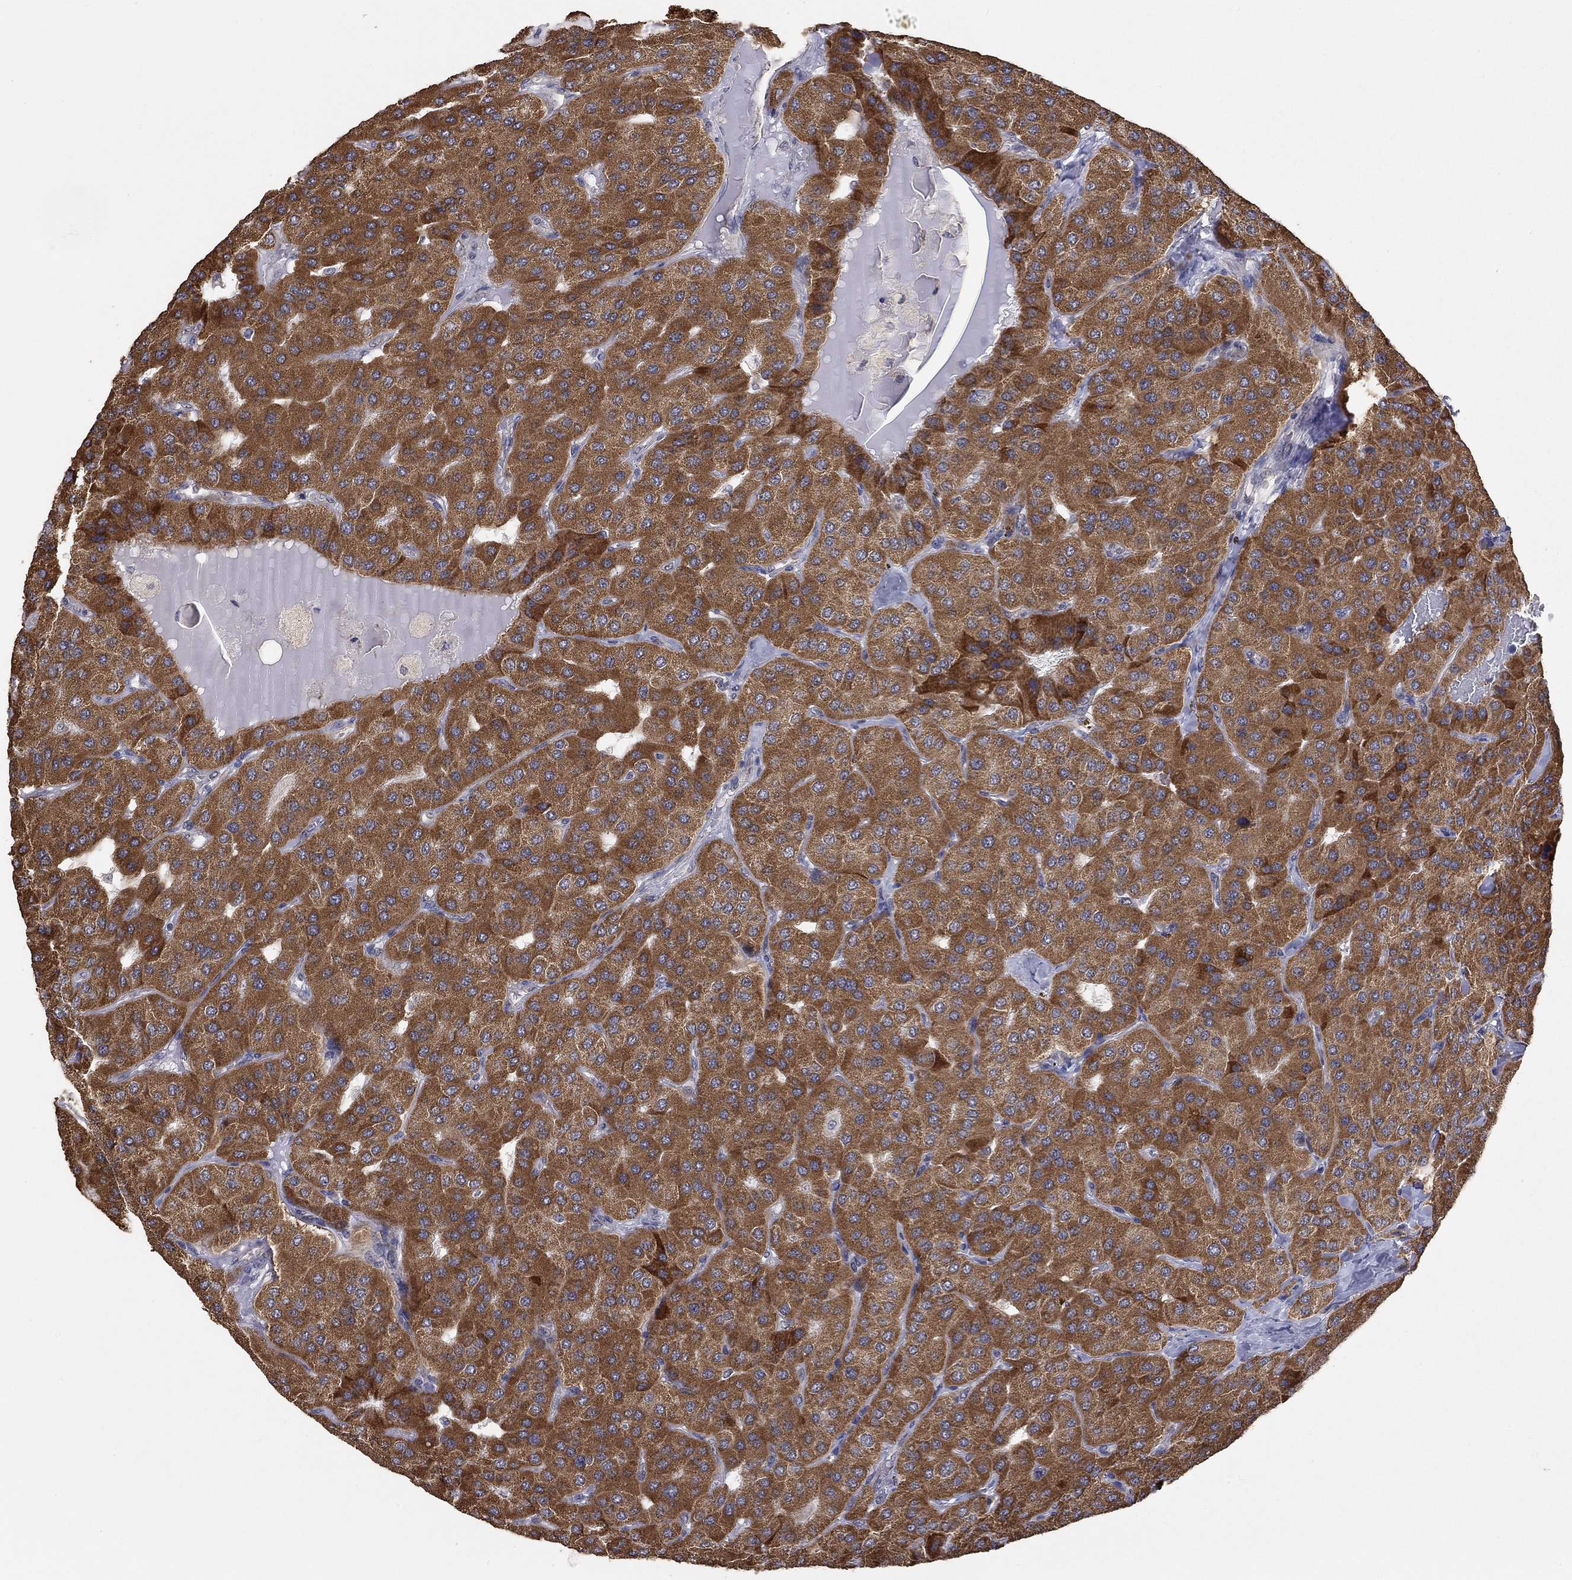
{"staining": {"intensity": "strong", "quantity": ">75%", "location": "cytoplasmic/membranous"}, "tissue": "parathyroid gland", "cell_type": "Glandular cells", "image_type": "normal", "snomed": [{"axis": "morphology", "description": "Normal tissue, NOS"}, {"axis": "morphology", "description": "Adenoma, NOS"}, {"axis": "topography", "description": "Parathyroid gland"}], "caption": "This micrograph exhibits IHC staining of normal parathyroid gland, with high strong cytoplasmic/membranous staining in approximately >75% of glandular cells.", "gene": "ANKRA2", "patient": {"sex": "female", "age": 86}}